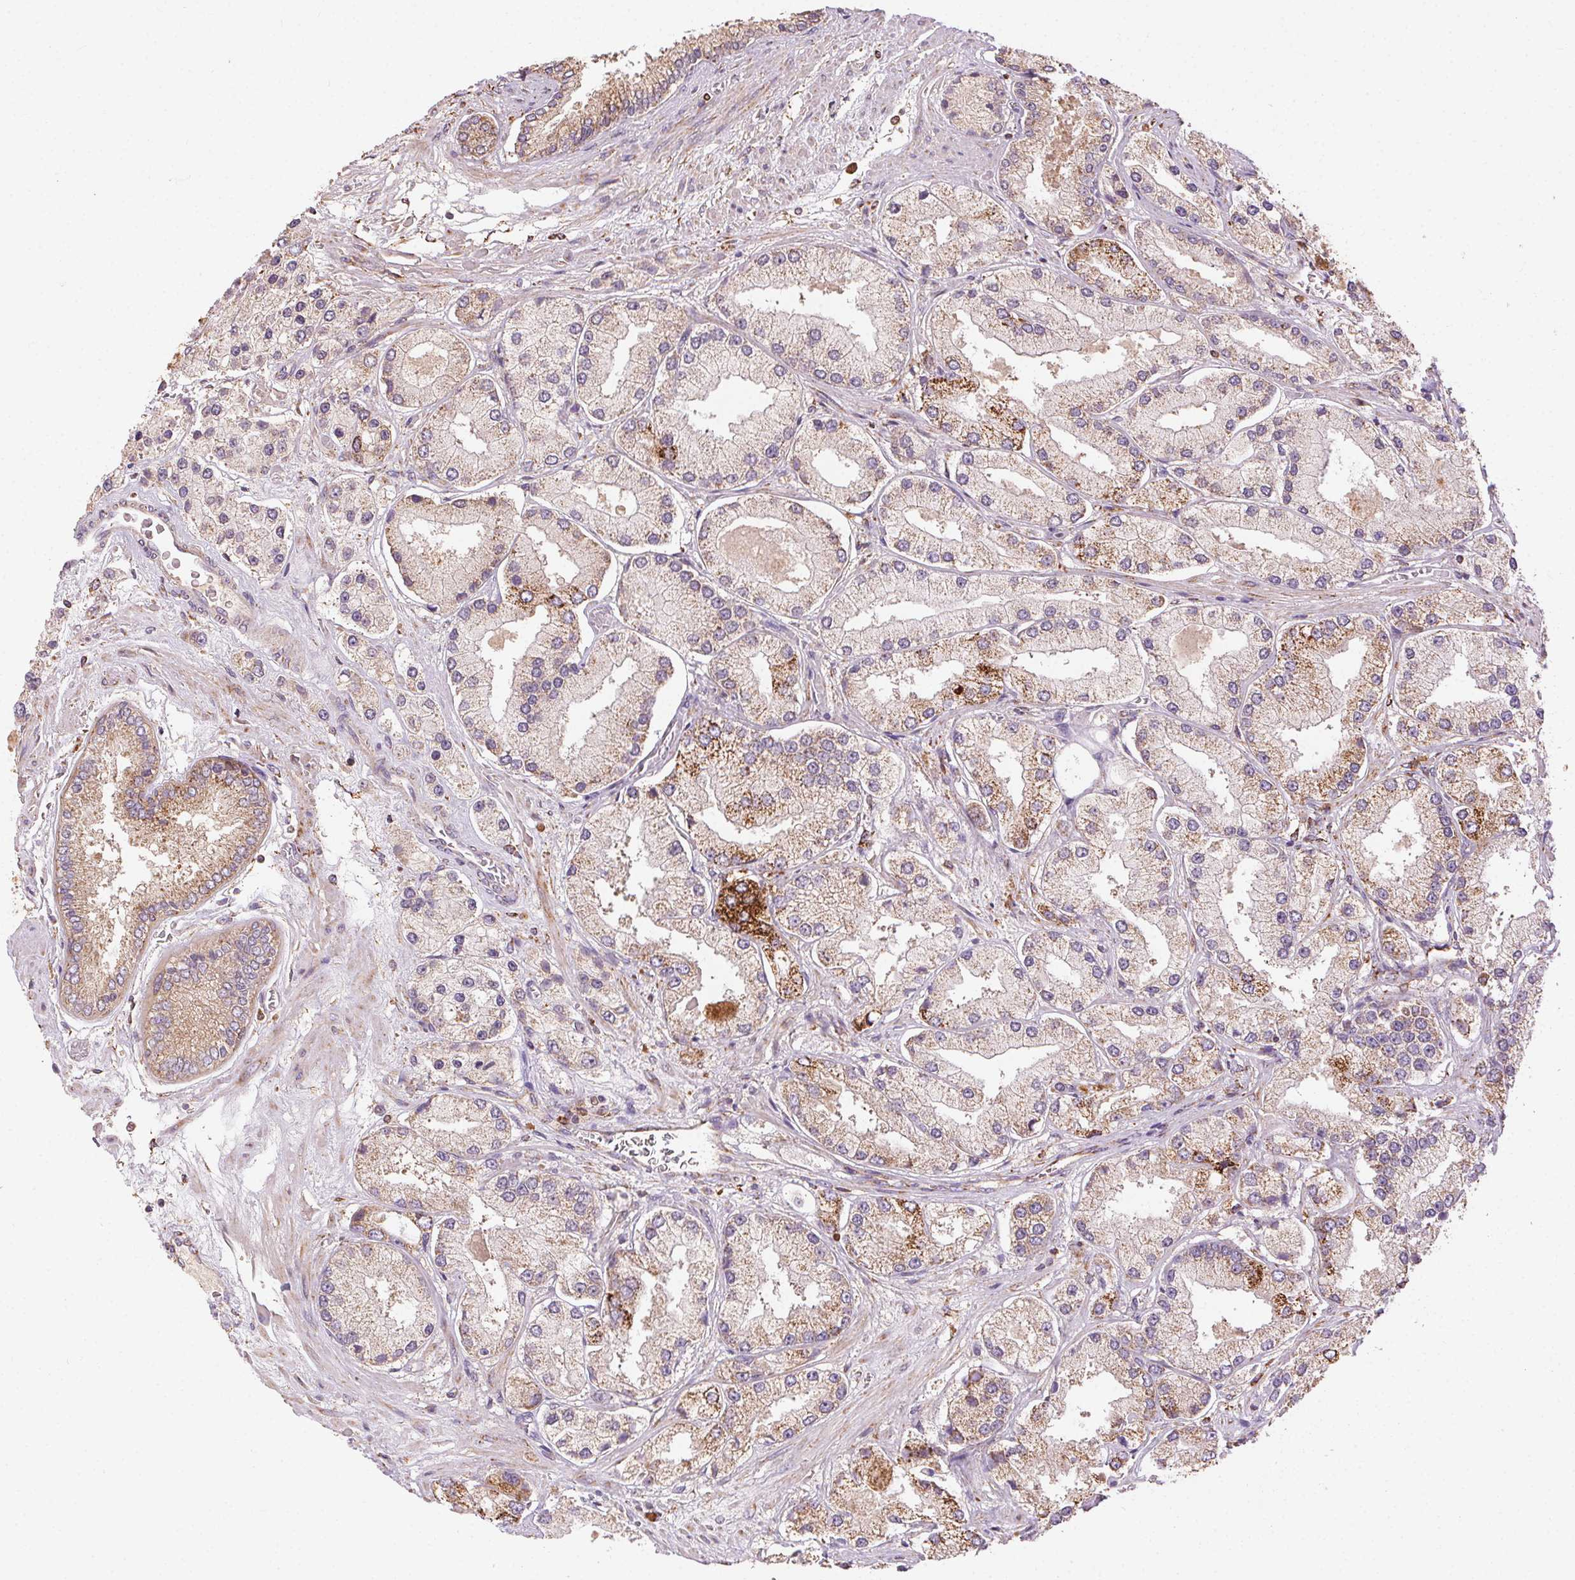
{"staining": {"intensity": "moderate", "quantity": "<25%", "location": "cytoplasmic/membranous"}, "tissue": "prostate cancer", "cell_type": "Tumor cells", "image_type": "cancer", "snomed": [{"axis": "morphology", "description": "Adenocarcinoma, High grade"}, {"axis": "topography", "description": "Prostate"}], "caption": "Prostate cancer stained for a protein exhibits moderate cytoplasmic/membranous positivity in tumor cells. (IHC, brightfield microscopy, high magnification).", "gene": "FNBP1L", "patient": {"sex": "male", "age": 67}}